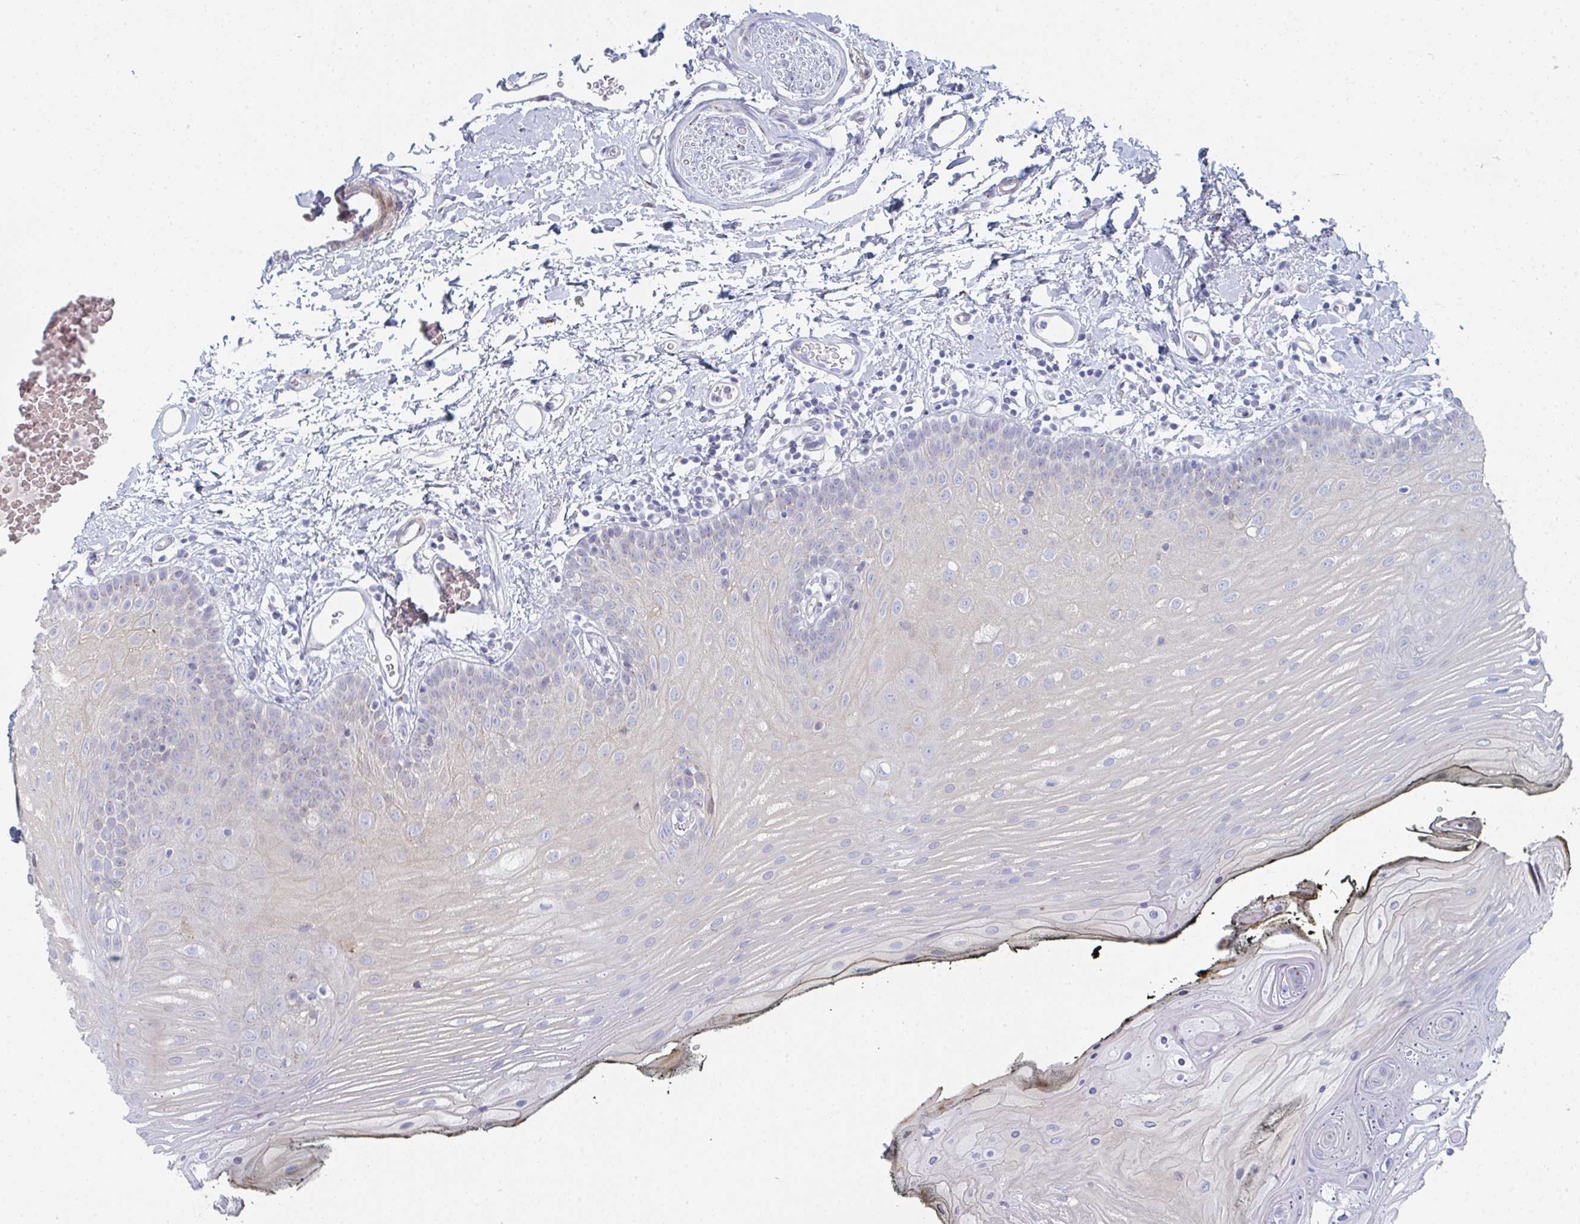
{"staining": {"intensity": "negative", "quantity": "none", "location": "none"}, "tissue": "oral mucosa", "cell_type": "Squamous epithelial cells", "image_type": "normal", "snomed": [{"axis": "morphology", "description": "Normal tissue, NOS"}, {"axis": "morphology", "description": "Squamous cell carcinoma, NOS"}, {"axis": "topography", "description": "Oral tissue"}, {"axis": "topography", "description": "Head-Neck"}], "caption": "IHC of unremarkable oral mucosa reveals no positivity in squamous epithelial cells.", "gene": "PSMG1", "patient": {"sex": "female", "age": 81}}